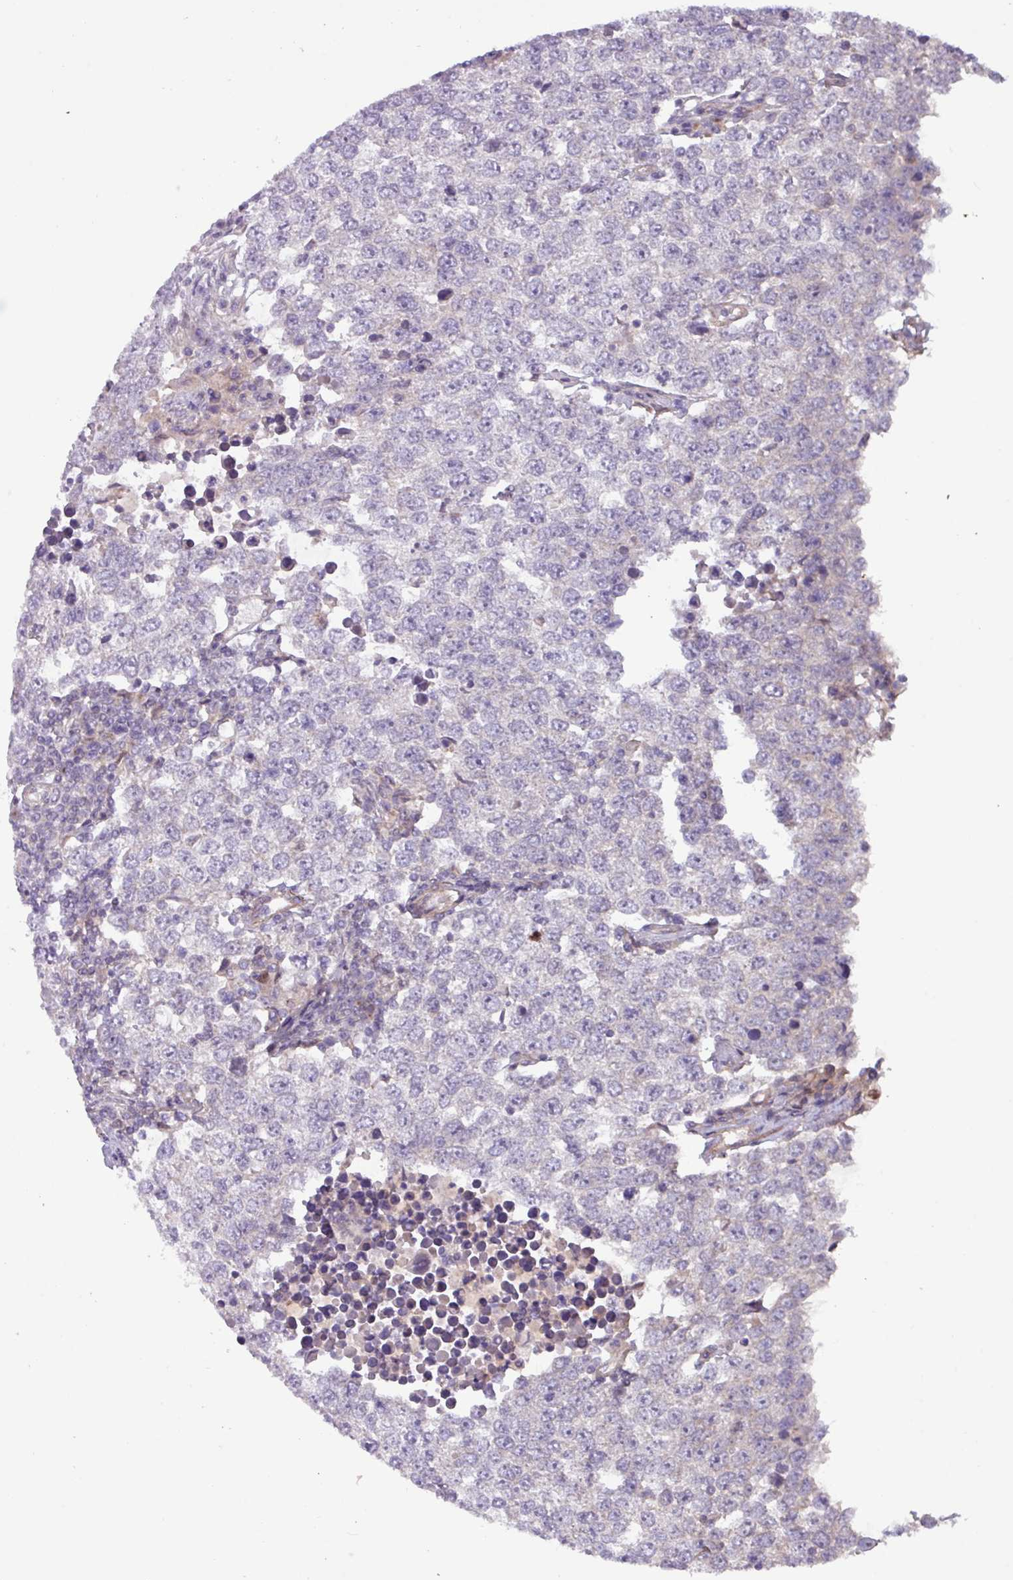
{"staining": {"intensity": "negative", "quantity": "none", "location": "none"}, "tissue": "testis cancer", "cell_type": "Tumor cells", "image_type": "cancer", "snomed": [{"axis": "morphology", "description": "Seminoma, NOS"}, {"axis": "morphology", "description": "Carcinoma, Embryonal, NOS"}, {"axis": "topography", "description": "Testis"}], "caption": "IHC micrograph of seminoma (testis) stained for a protein (brown), which shows no expression in tumor cells.", "gene": "CNTRL", "patient": {"sex": "male", "age": 28}}